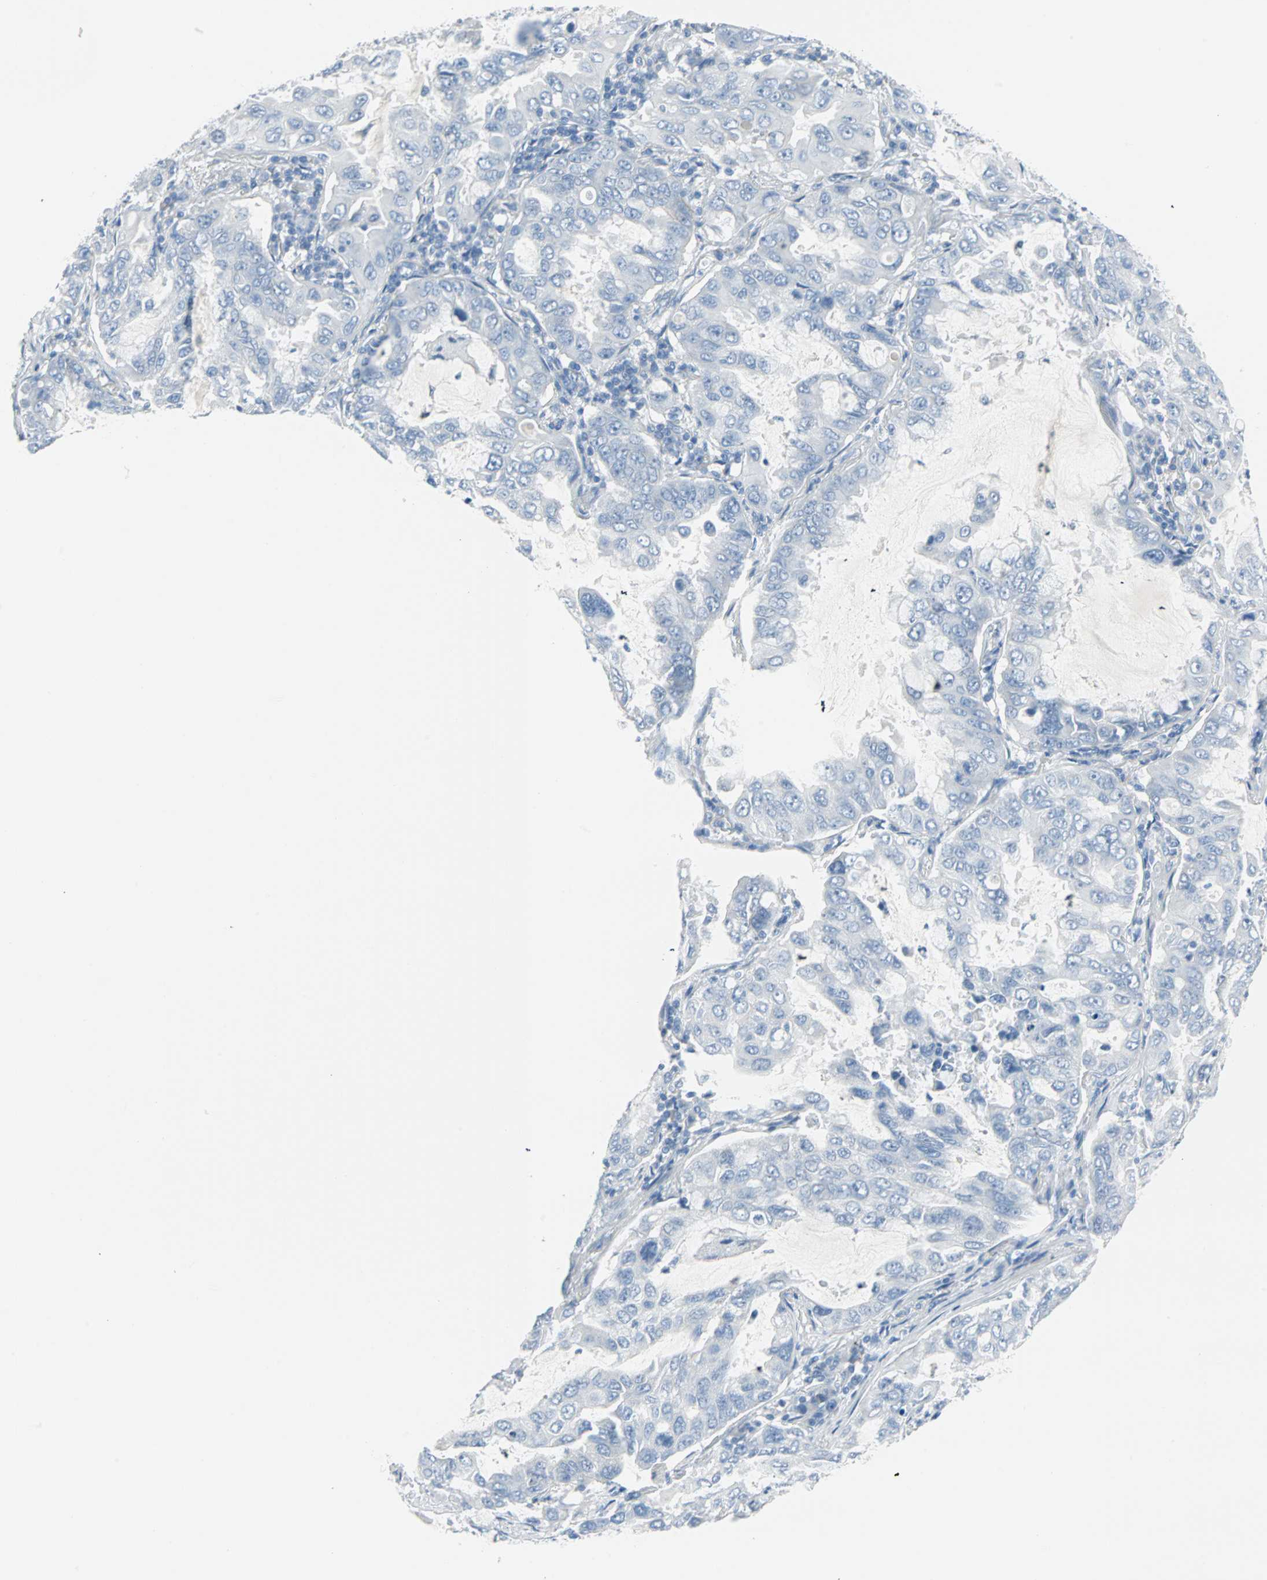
{"staining": {"intensity": "negative", "quantity": "none", "location": "none"}, "tissue": "lung cancer", "cell_type": "Tumor cells", "image_type": "cancer", "snomed": [{"axis": "morphology", "description": "Adenocarcinoma, NOS"}, {"axis": "topography", "description": "Lung"}], "caption": "An IHC photomicrograph of lung cancer (adenocarcinoma) is shown. There is no staining in tumor cells of lung cancer (adenocarcinoma).", "gene": "STX1A", "patient": {"sex": "male", "age": 64}}